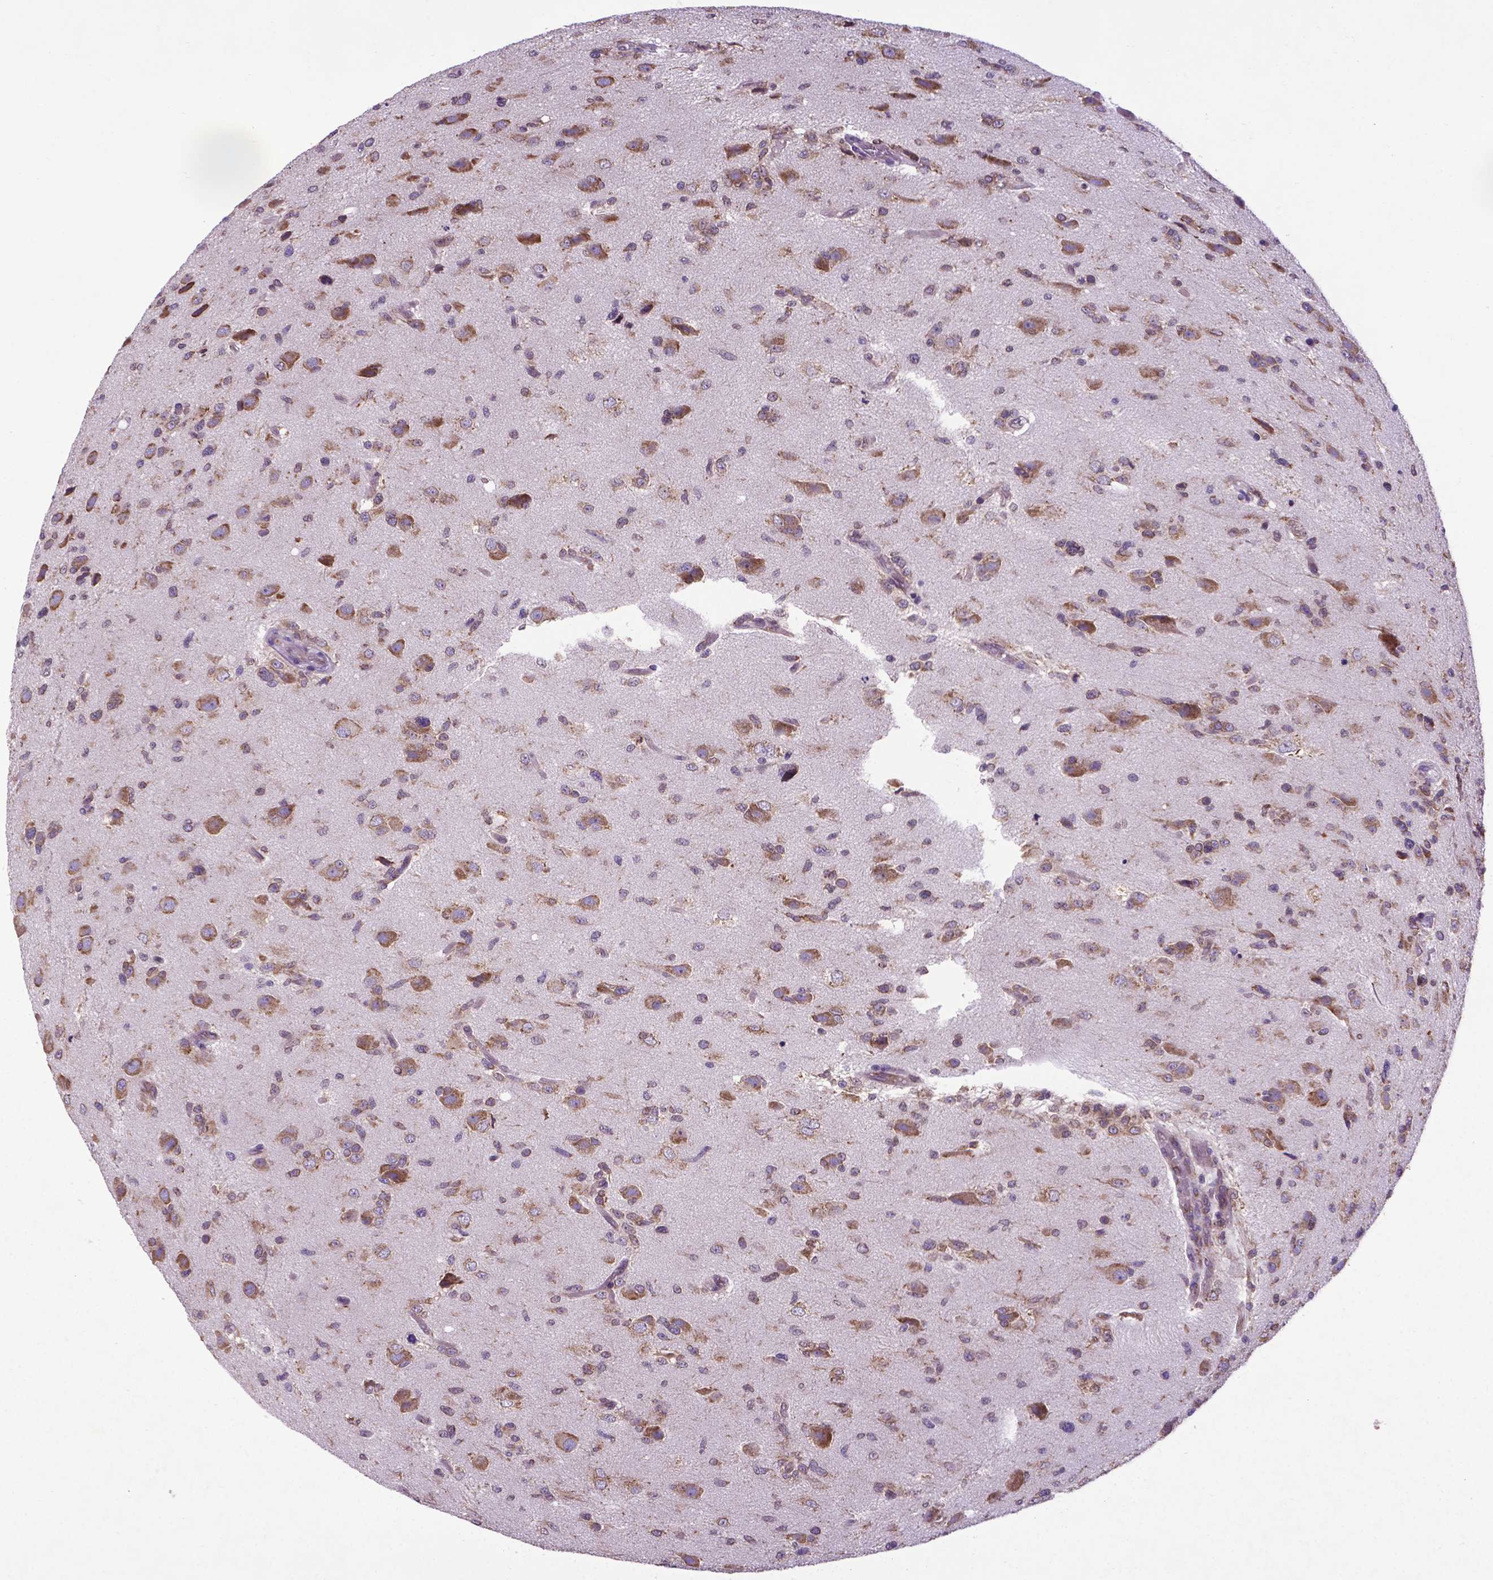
{"staining": {"intensity": "weak", "quantity": ">75%", "location": "cytoplasmic/membranous"}, "tissue": "glioma", "cell_type": "Tumor cells", "image_type": "cancer", "snomed": [{"axis": "morphology", "description": "Glioma, malignant, High grade"}, {"axis": "topography", "description": "Brain"}], "caption": "DAB immunohistochemical staining of glioma reveals weak cytoplasmic/membranous protein positivity in approximately >75% of tumor cells. The staining was performed using DAB, with brown indicating positive protein expression. Nuclei are stained blue with hematoxylin.", "gene": "WDR83OS", "patient": {"sex": "male", "age": 68}}